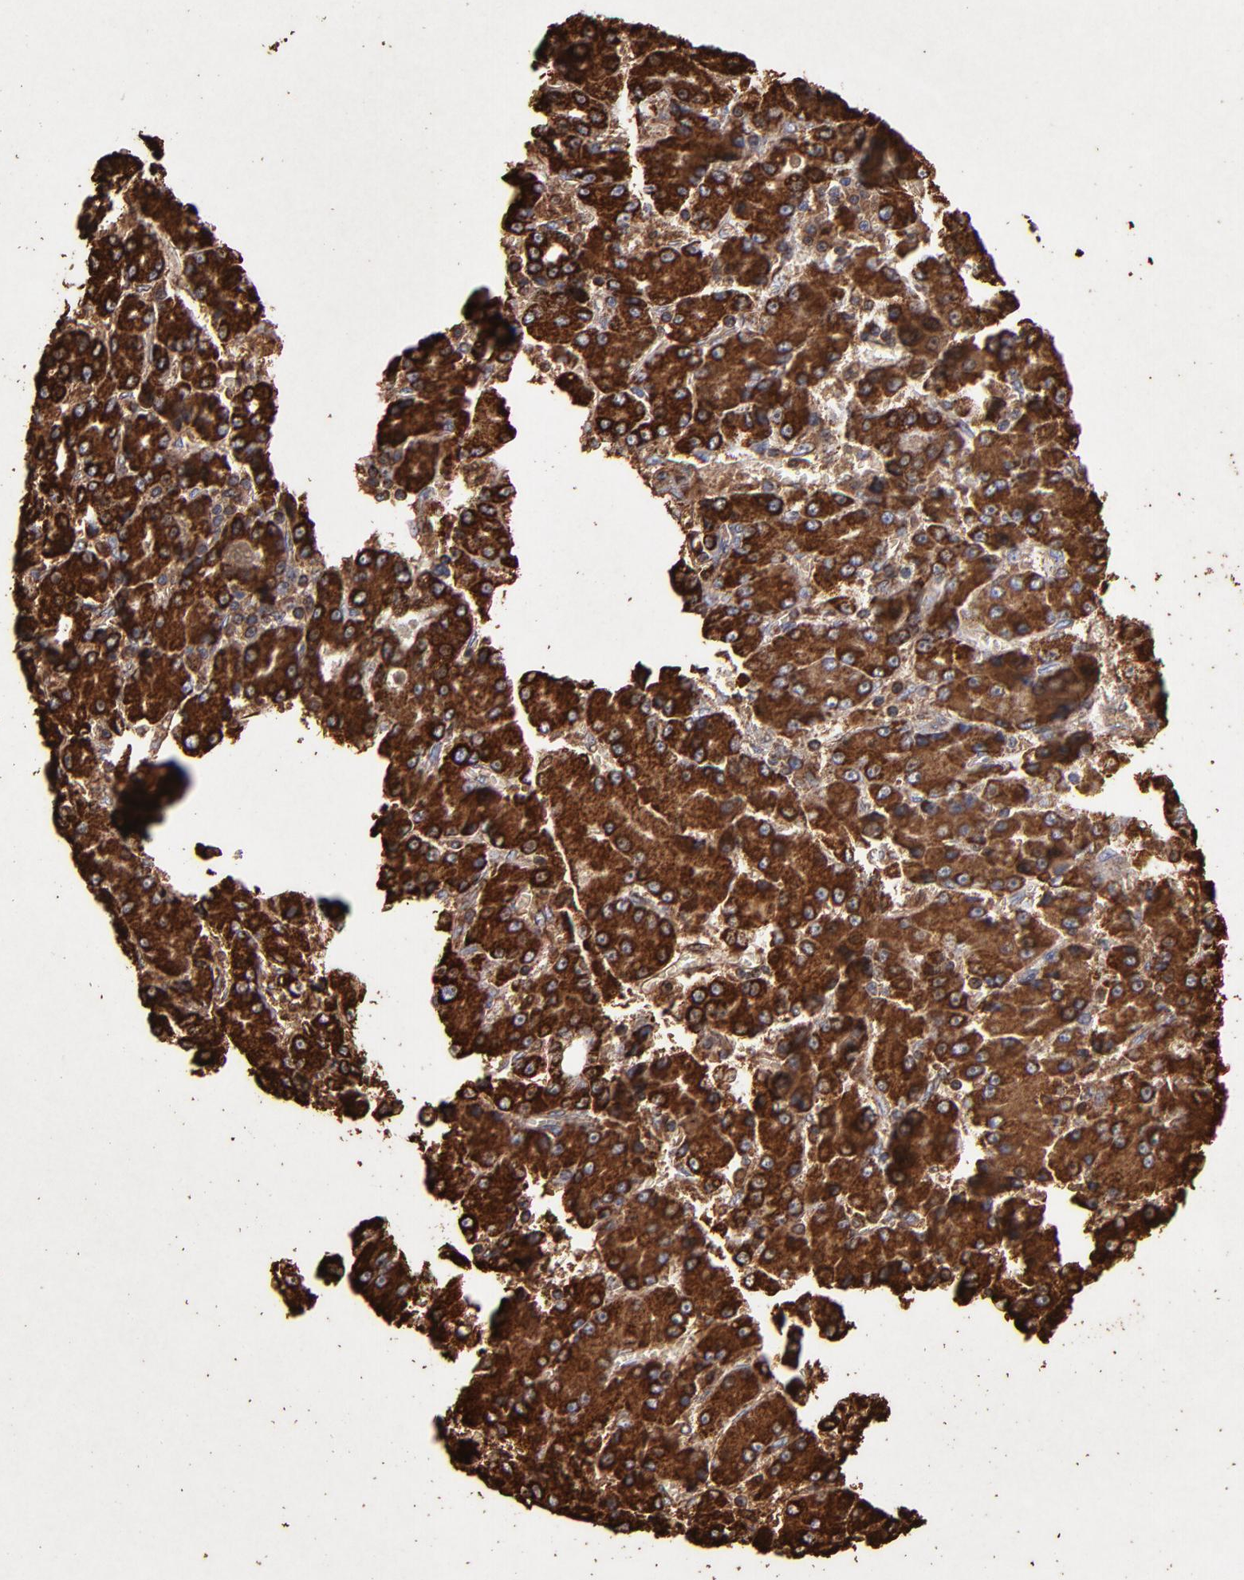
{"staining": {"intensity": "strong", "quantity": ">75%", "location": "cytoplasmic/membranous"}, "tissue": "liver cancer", "cell_type": "Tumor cells", "image_type": "cancer", "snomed": [{"axis": "morphology", "description": "Carcinoma, Hepatocellular, NOS"}, {"axis": "topography", "description": "Liver"}], "caption": "The immunohistochemical stain shows strong cytoplasmic/membranous positivity in tumor cells of liver hepatocellular carcinoma tissue.", "gene": "SOD2", "patient": {"sex": "male", "age": 69}}